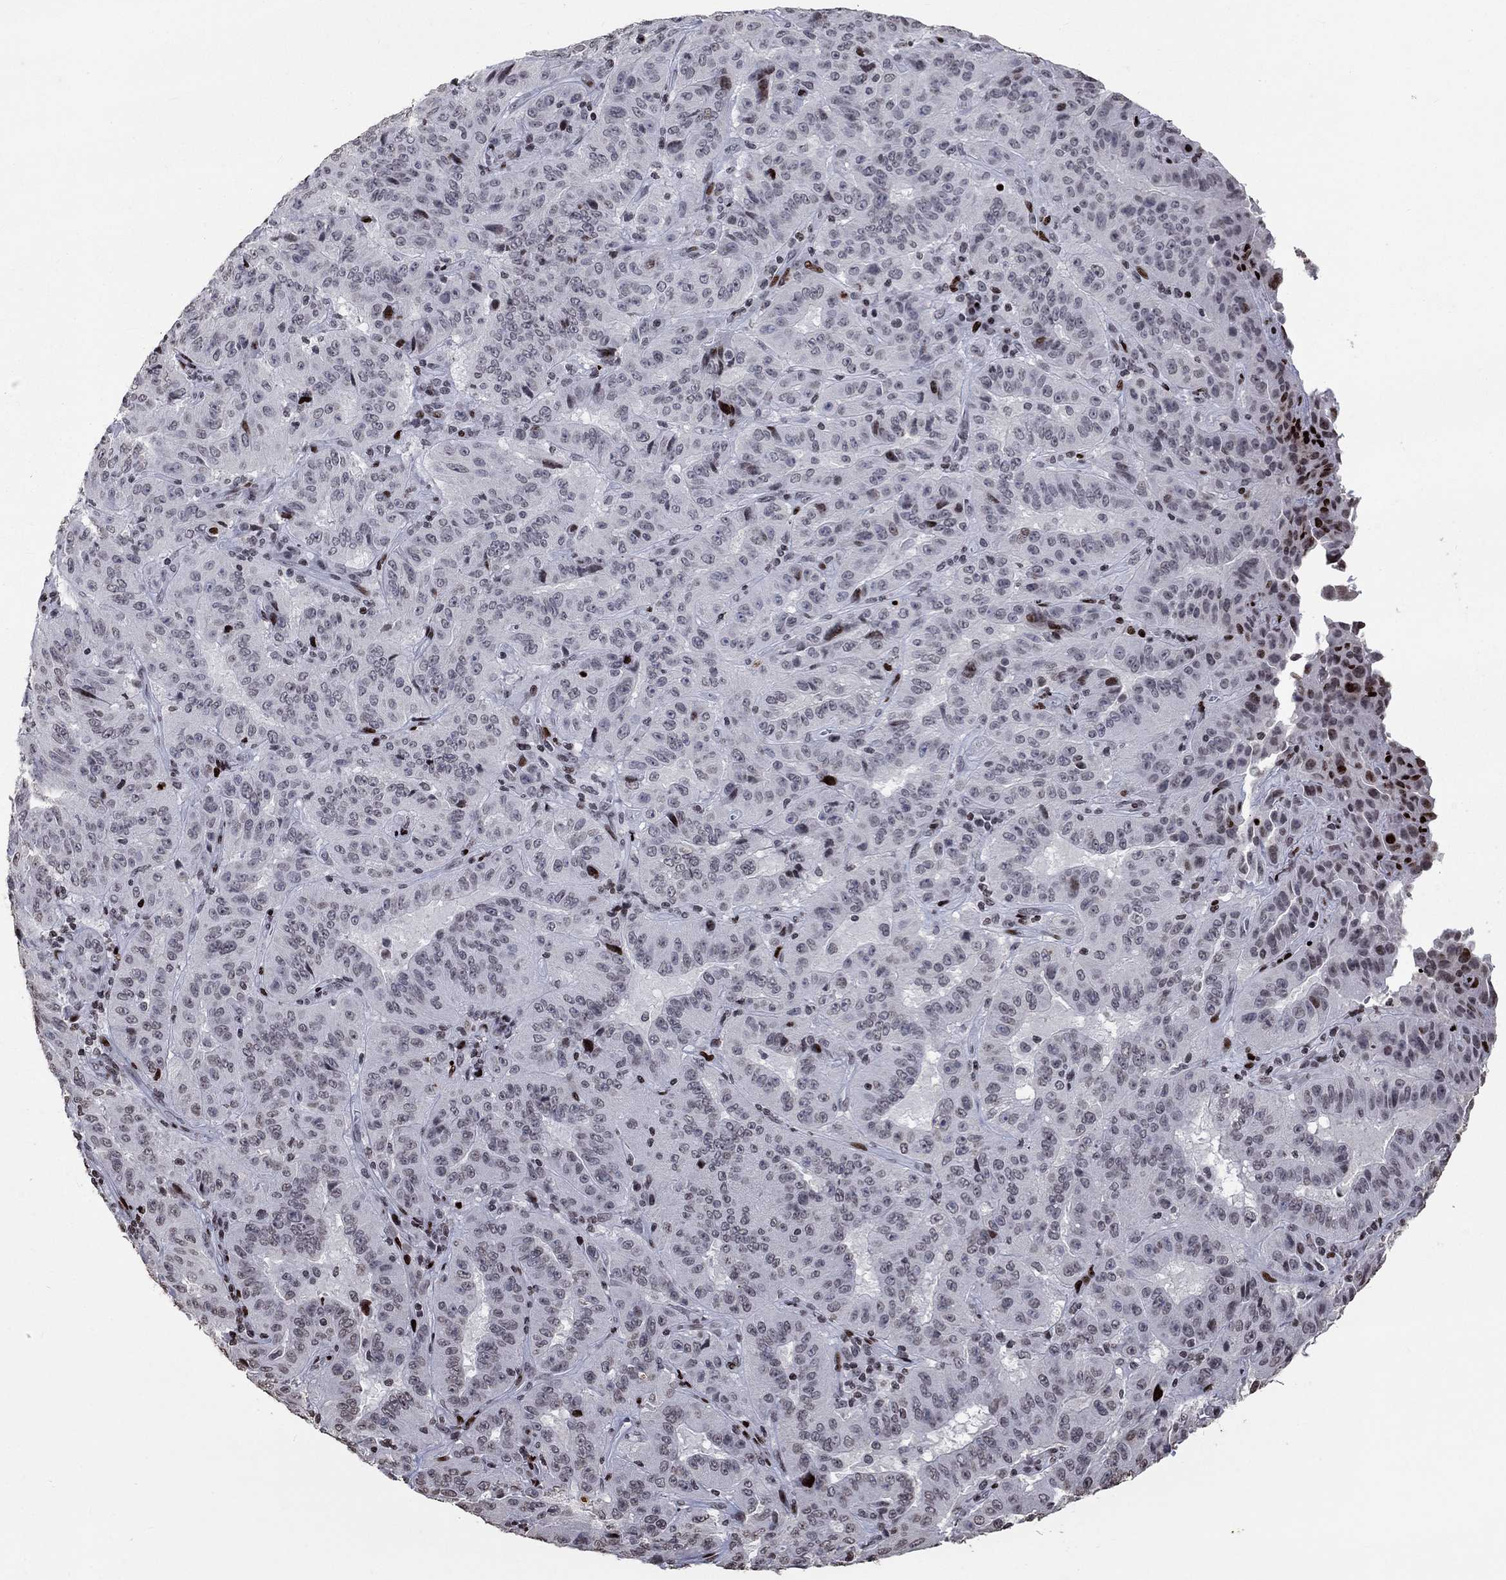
{"staining": {"intensity": "negative", "quantity": "none", "location": "none"}, "tissue": "pancreatic cancer", "cell_type": "Tumor cells", "image_type": "cancer", "snomed": [{"axis": "morphology", "description": "Adenocarcinoma, NOS"}, {"axis": "topography", "description": "Pancreas"}], "caption": "DAB (3,3'-diaminobenzidine) immunohistochemical staining of pancreatic cancer (adenocarcinoma) exhibits no significant positivity in tumor cells.", "gene": "SRSF3", "patient": {"sex": "male", "age": 63}}